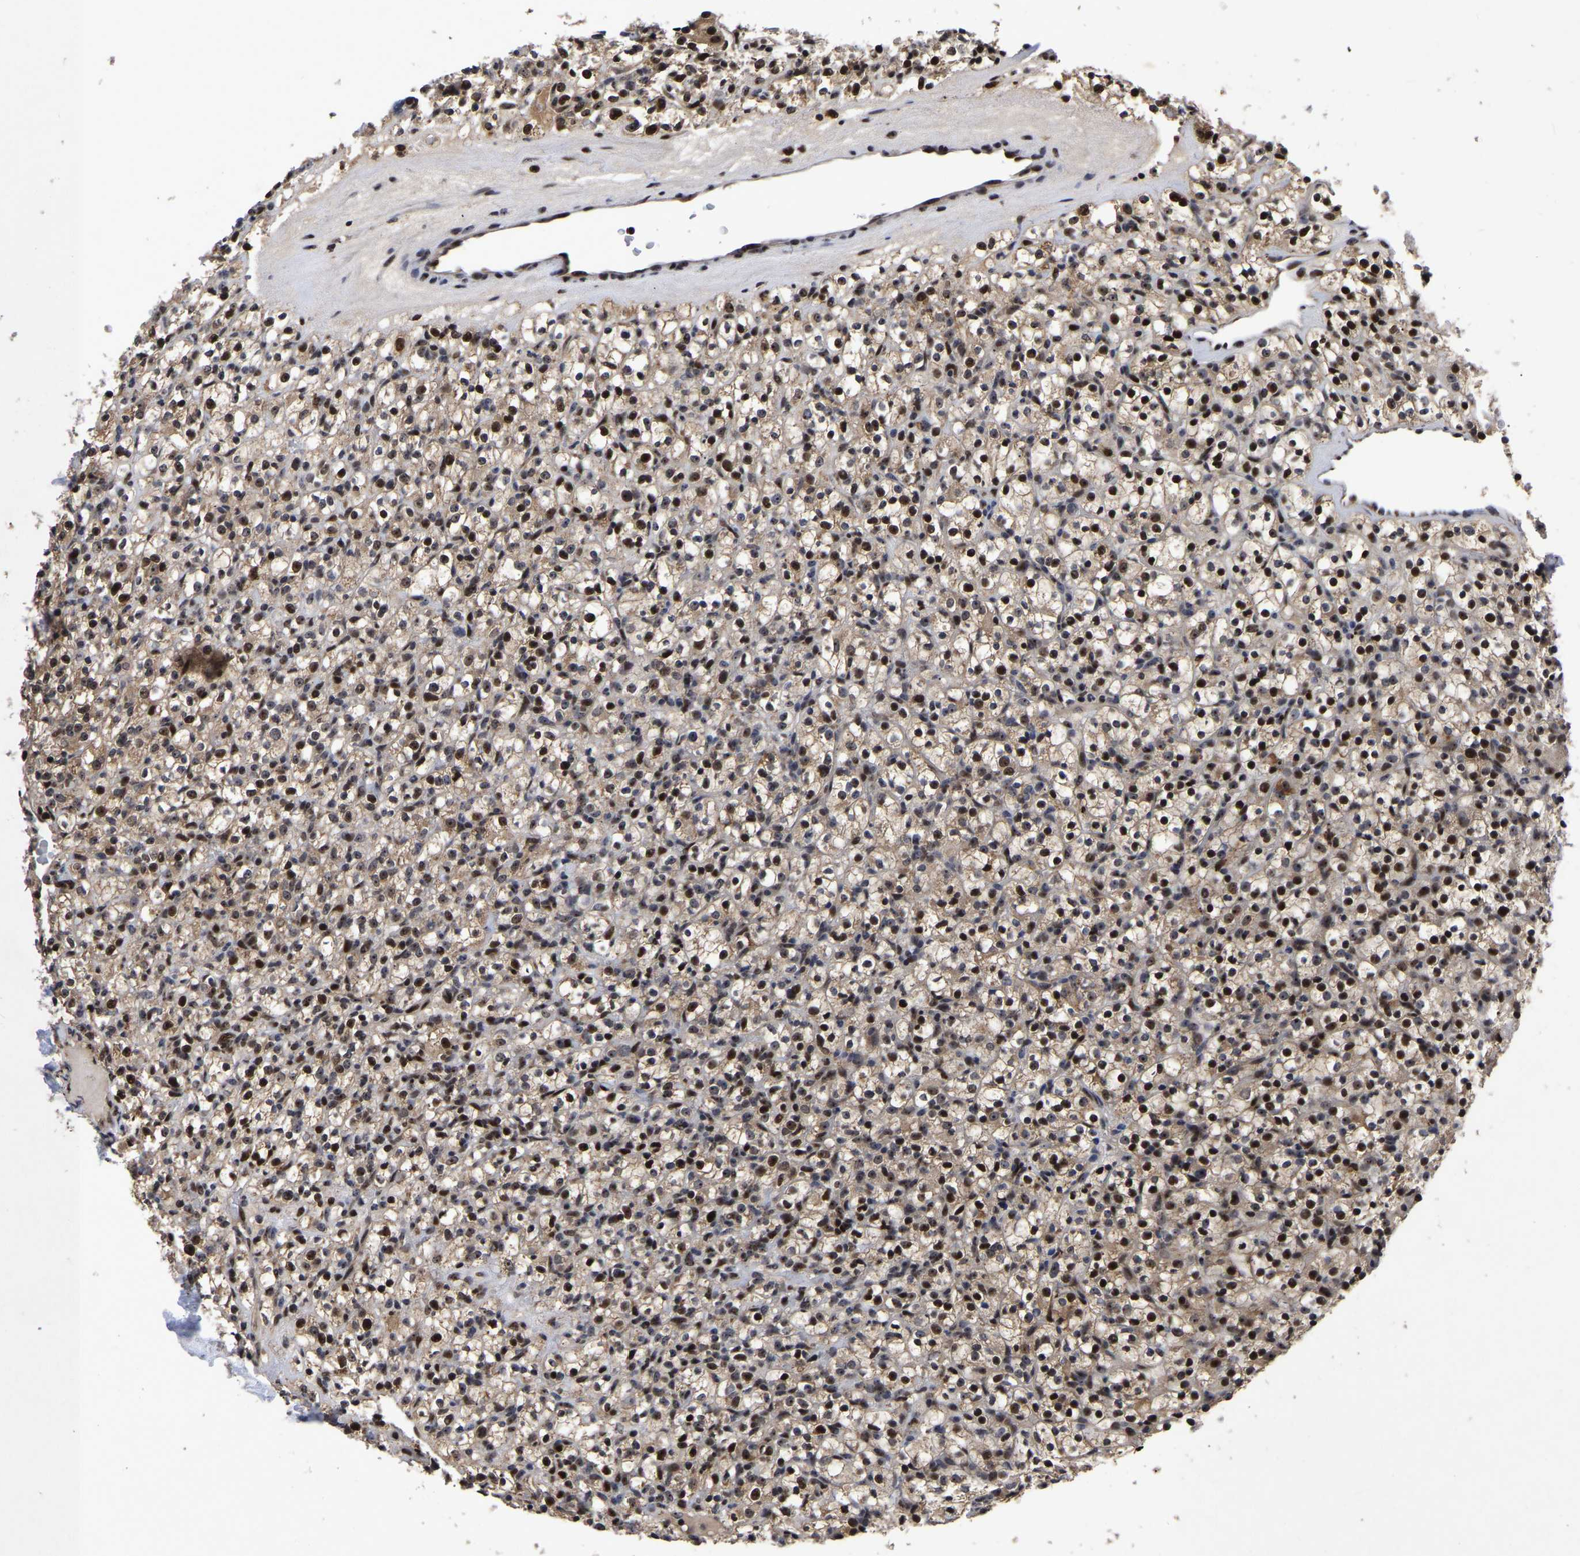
{"staining": {"intensity": "strong", "quantity": ">75%", "location": "nuclear"}, "tissue": "renal cancer", "cell_type": "Tumor cells", "image_type": "cancer", "snomed": [{"axis": "morphology", "description": "Normal tissue, NOS"}, {"axis": "morphology", "description": "Adenocarcinoma, NOS"}, {"axis": "topography", "description": "Kidney"}], "caption": "A photomicrograph showing strong nuclear staining in approximately >75% of tumor cells in adenocarcinoma (renal), as visualized by brown immunohistochemical staining.", "gene": "JUNB", "patient": {"sex": "female", "age": 72}}